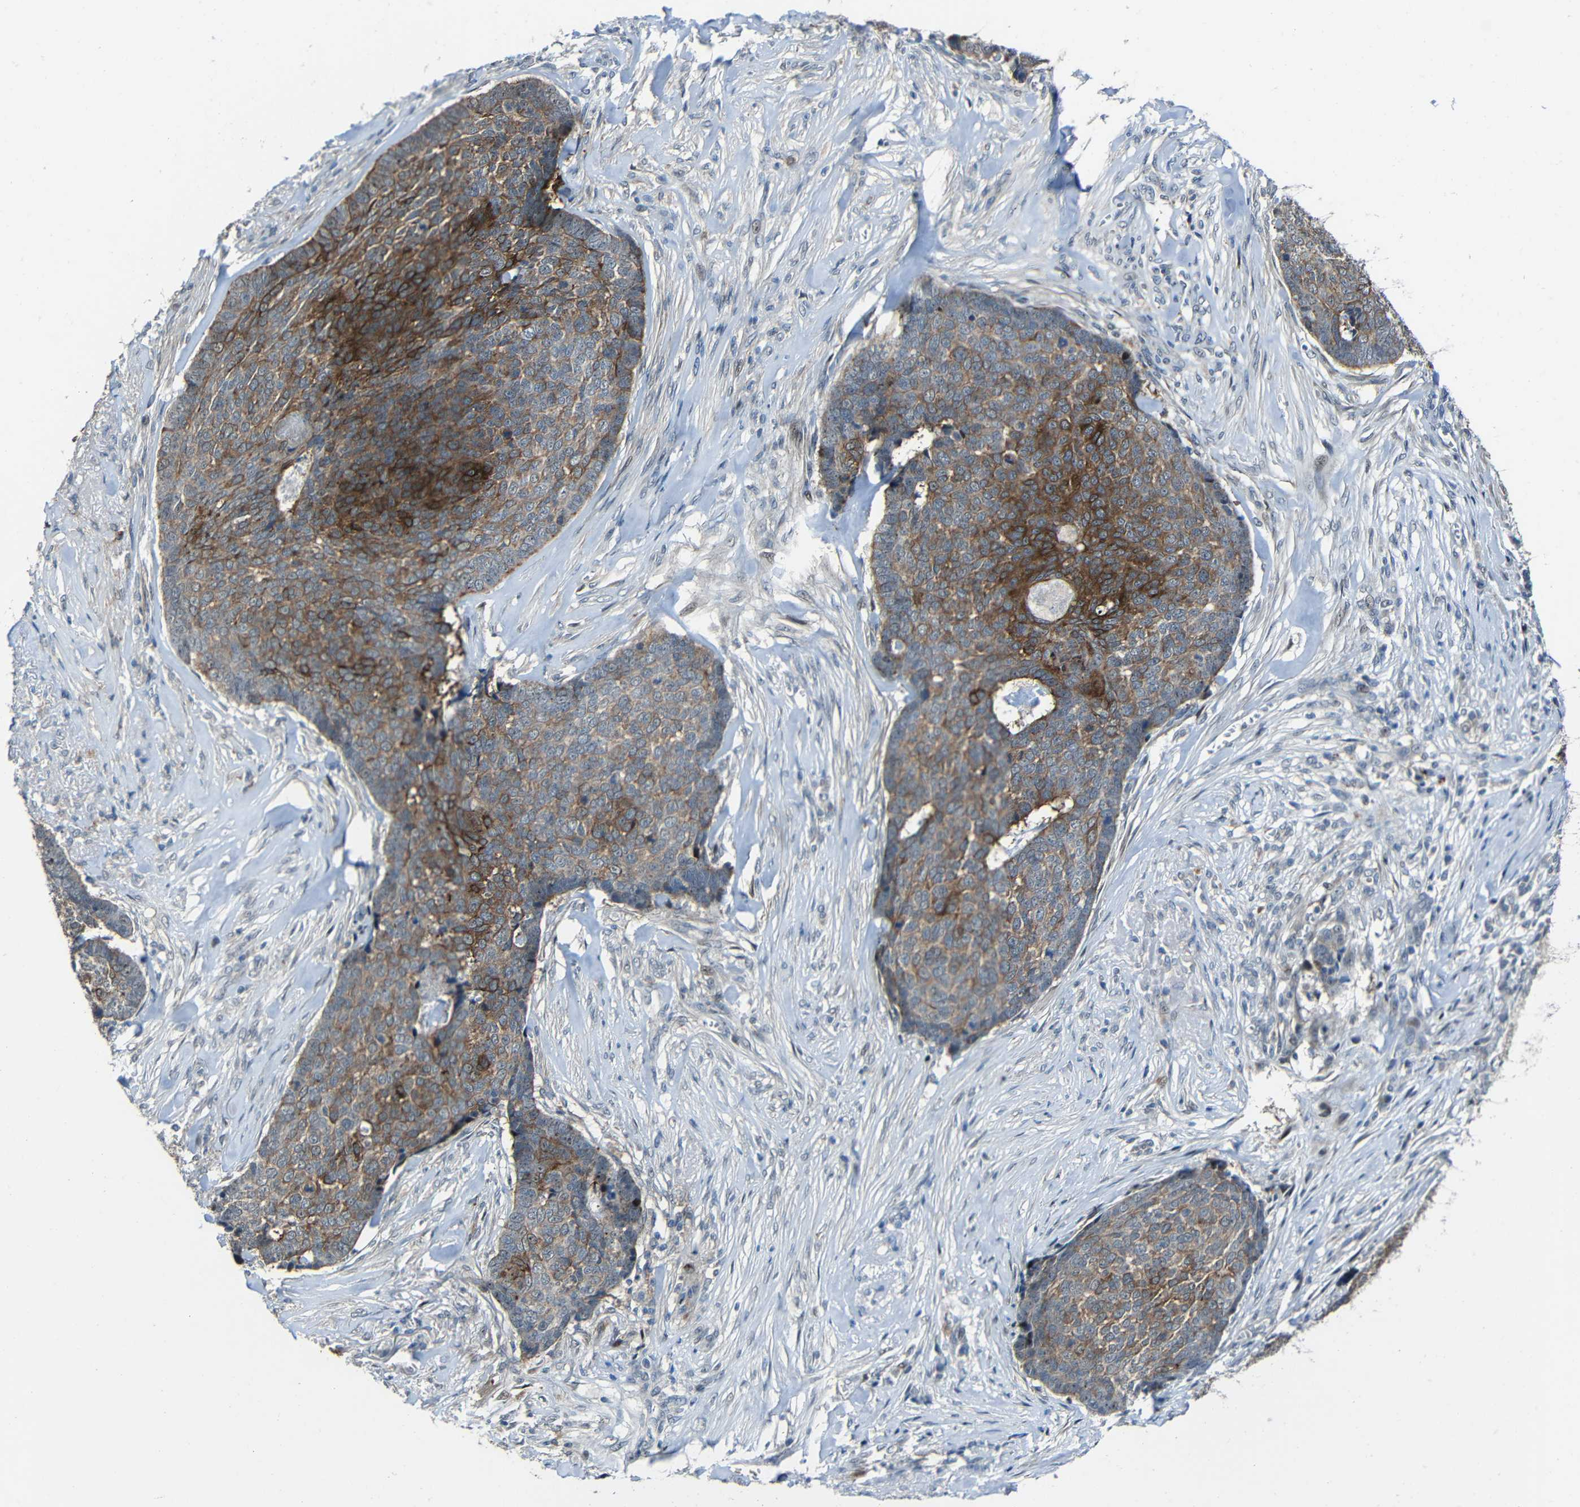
{"staining": {"intensity": "moderate", "quantity": ">75%", "location": "cytoplasmic/membranous"}, "tissue": "skin cancer", "cell_type": "Tumor cells", "image_type": "cancer", "snomed": [{"axis": "morphology", "description": "Basal cell carcinoma"}, {"axis": "topography", "description": "Skin"}], "caption": "Approximately >75% of tumor cells in skin cancer (basal cell carcinoma) reveal moderate cytoplasmic/membranous protein expression as visualized by brown immunohistochemical staining.", "gene": "DNAJC5", "patient": {"sex": "male", "age": 84}}